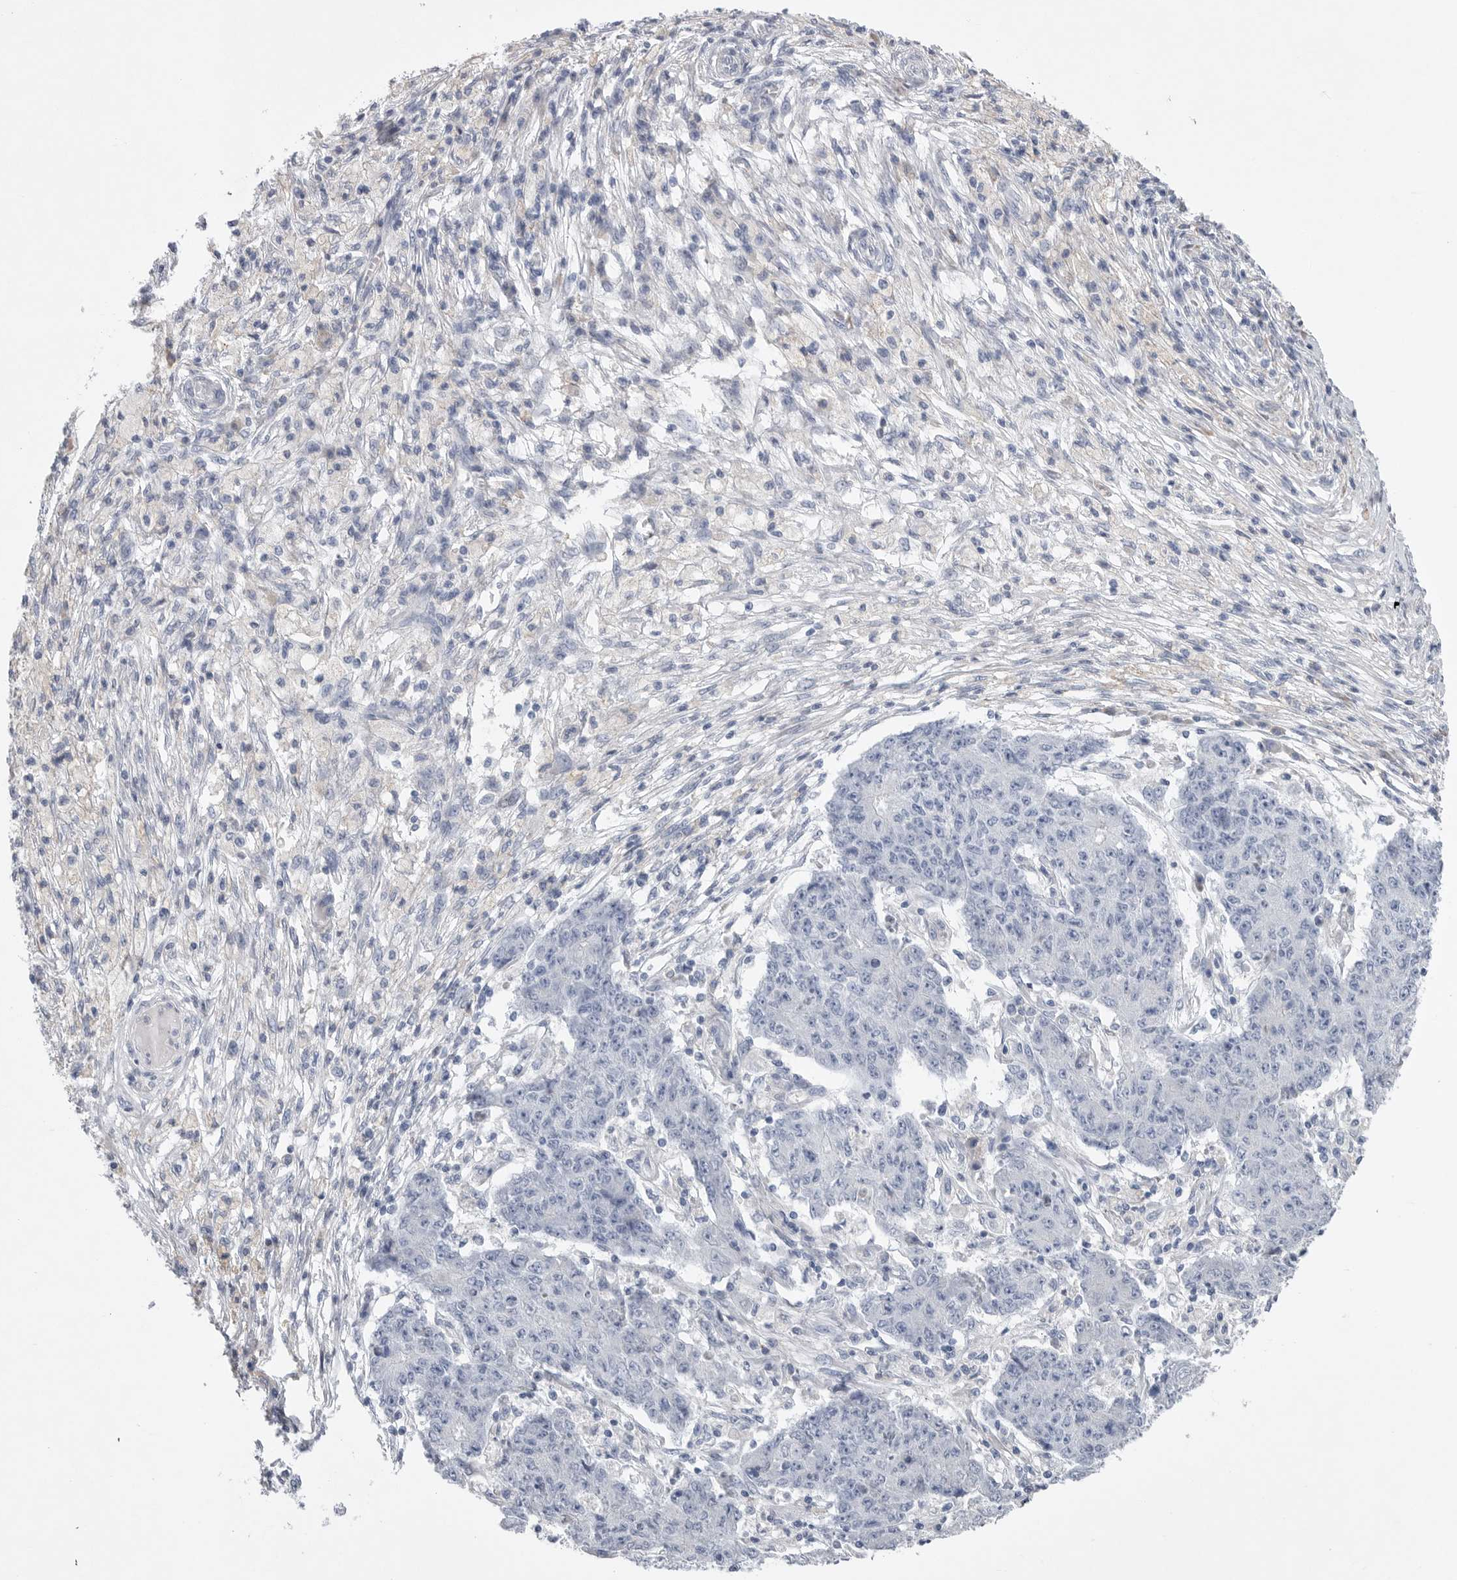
{"staining": {"intensity": "negative", "quantity": "none", "location": "none"}, "tissue": "ovarian cancer", "cell_type": "Tumor cells", "image_type": "cancer", "snomed": [{"axis": "morphology", "description": "Carcinoma, endometroid"}, {"axis": "topography", "description": "Ovary"}], "caption": "The image shows no staining of tumor cells in ovarian cancer (endometroid carcinoma).", "gene": "CAMK2B", "patient": {"sex": "female", "age": 42}}